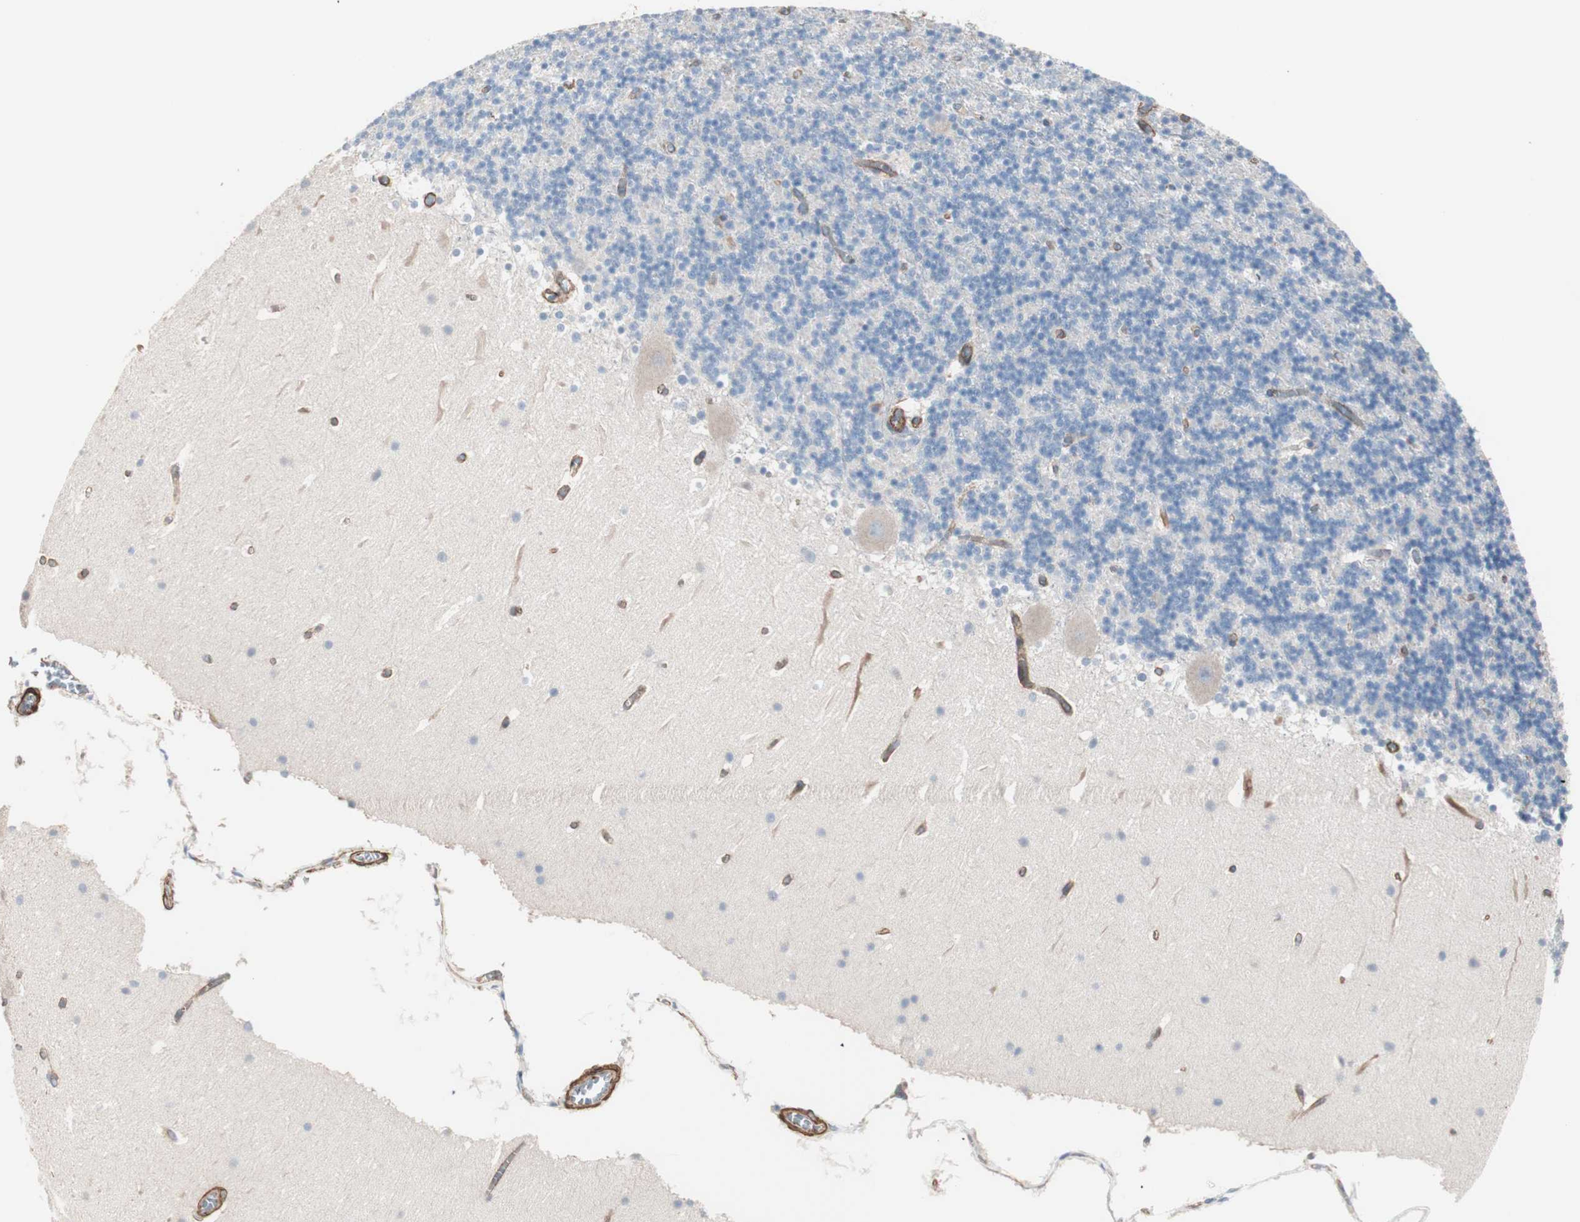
{"staining": {"intensity": "negative", "quantity": "none", "location": "none"}, "tissue": "cerebellum", "cell_type": "Cells in granular layer", "image_type": "normal", "snomed": [{"axis": "morphology", "description": "Normal tissue, NOS"}, {"axis": "topography", "description": "Cerebellum"}], "caption": "The immunohistochemistry histopathology image has no significant expression in cells in granular layer of cerebellum.", "gene": "ALG5", "patient": {"sex": "male", "age": 45}}